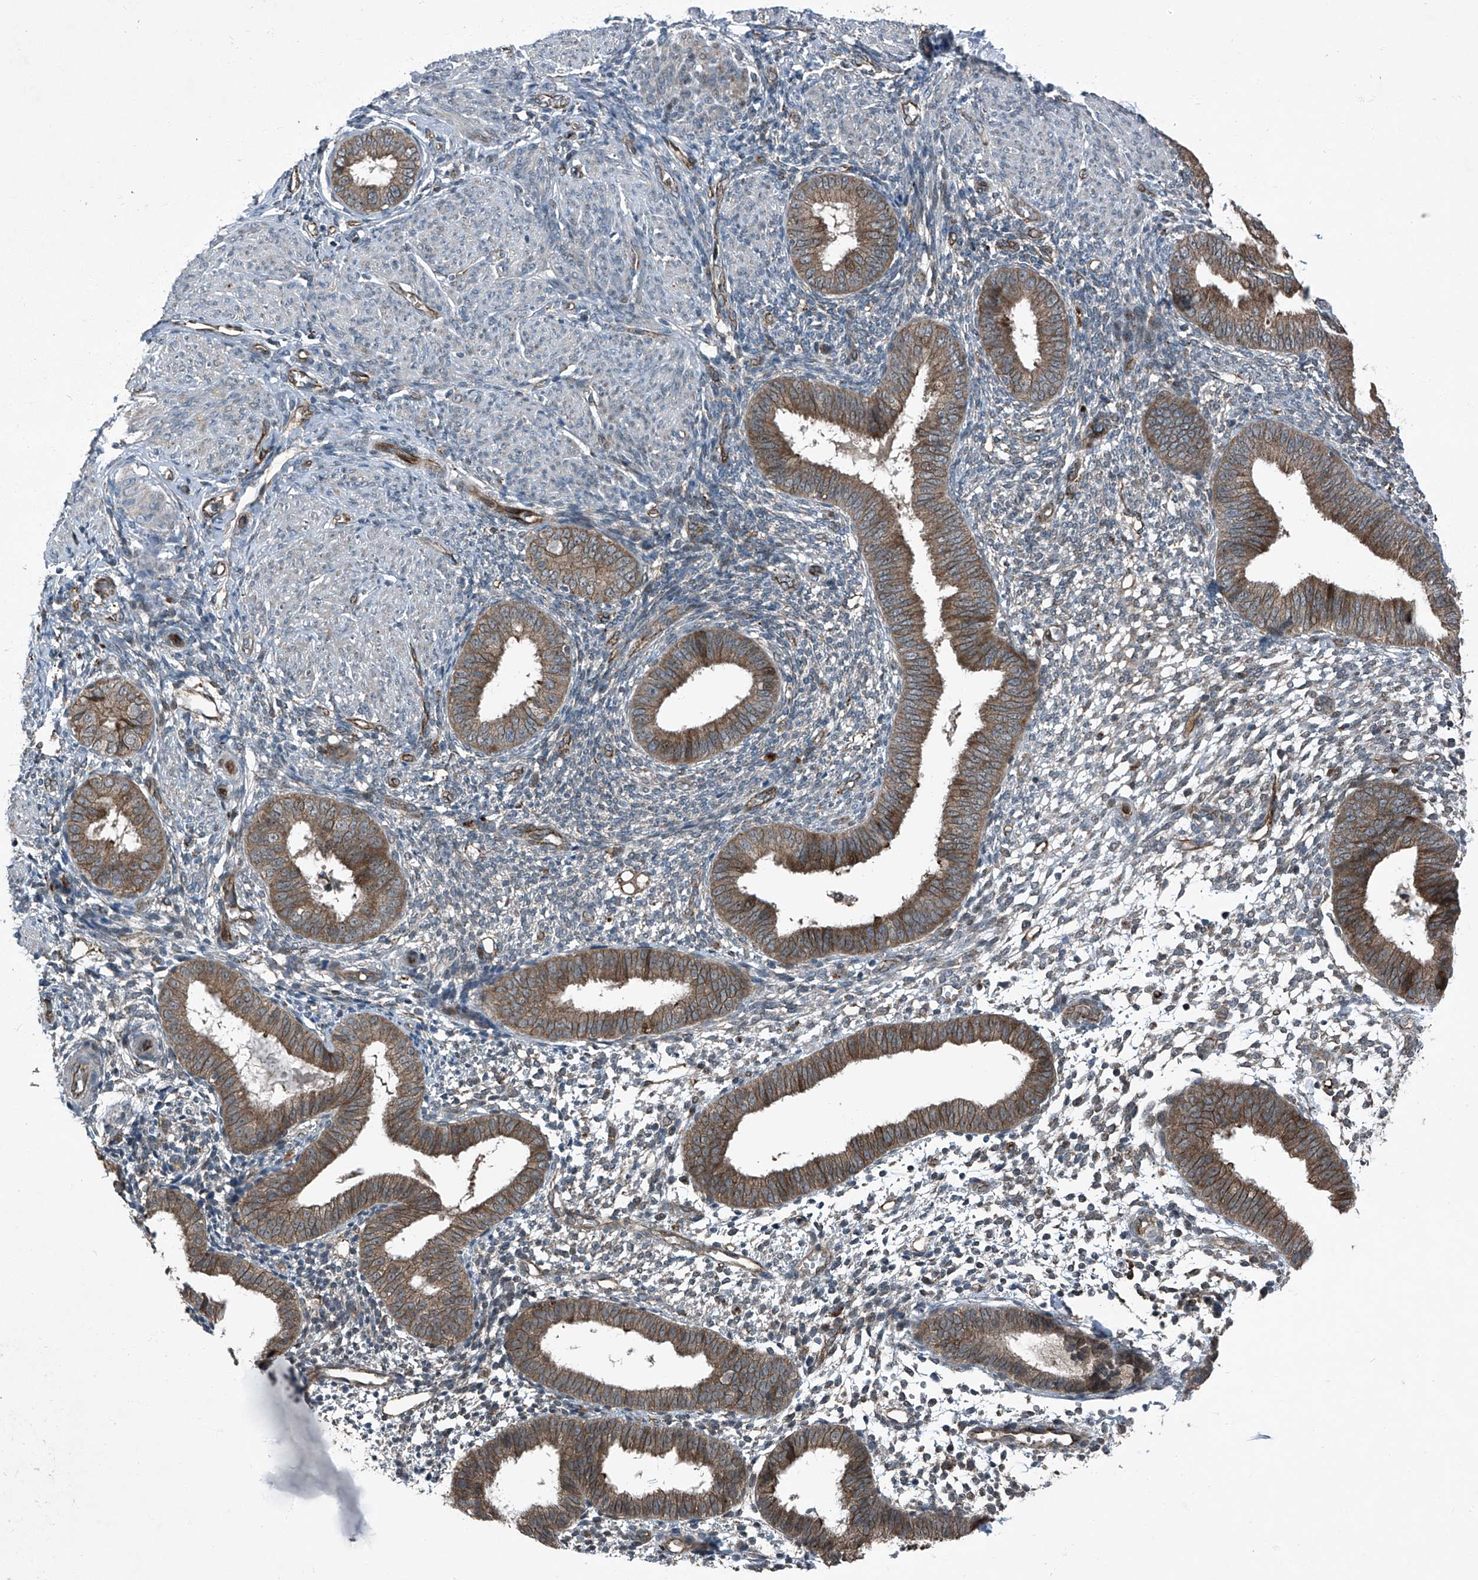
{"staining": {"intensity": "negative", "quantity": "none", "location": "none"}, "tissue": "endometrium", "cell_type": "Cells in endometrial stroma", "image_type": "normal", "snomed": [{"axis": "morphology", "description": "Normal tissue, NOS"}, {"axis": "topography", "description": "Uterus"}, {"axis": "topography", "description": "Endometrium"}], "caption": "Immunohistochemical staining of benign endometrium reveals no significant expression in cells in endometrial stroma.", "gene": "SENP2", "patient": {"sex": "female", "age": 48}}